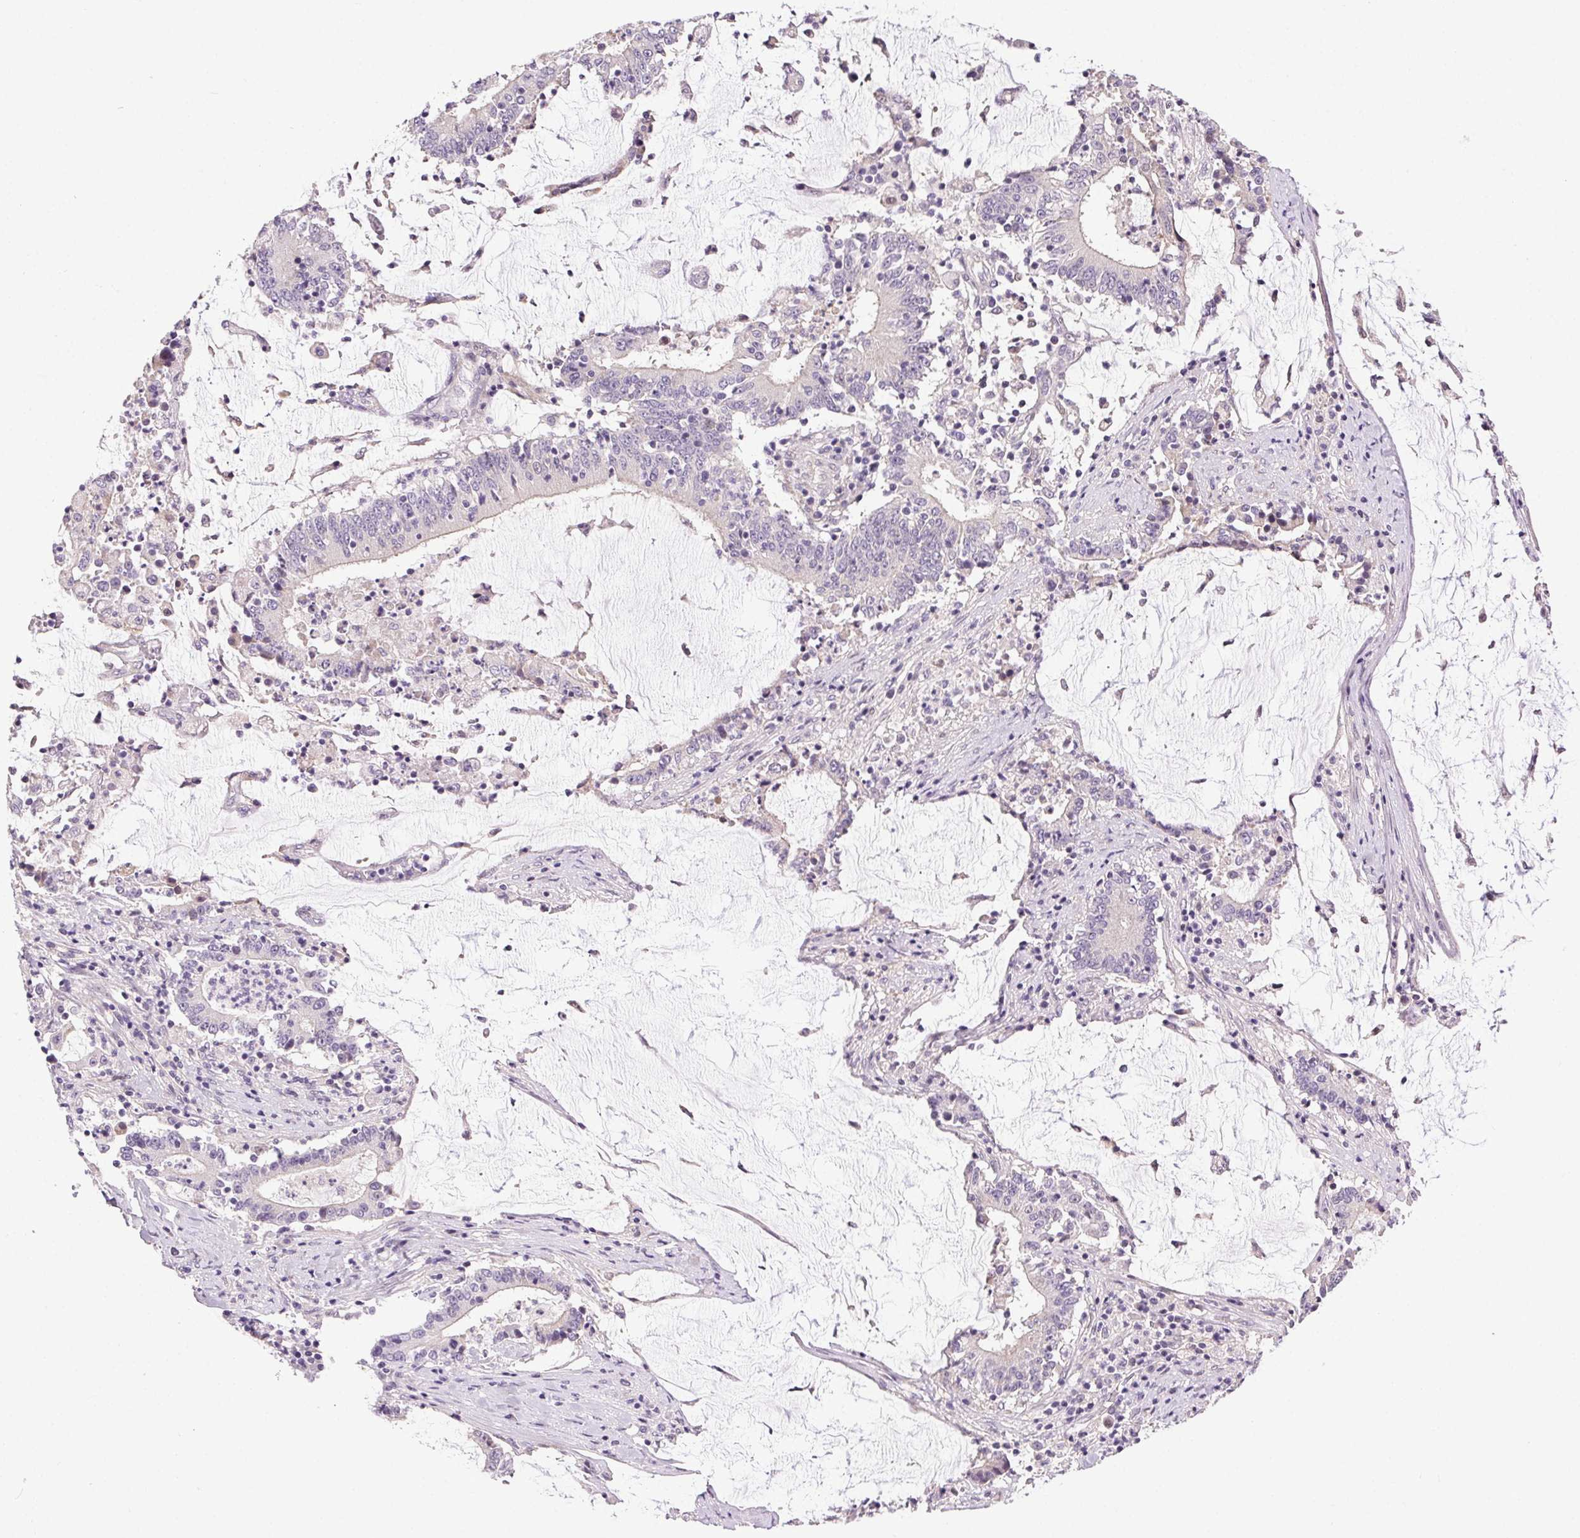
{"staining": {"intensity": "negative", "quantity": "none", "location": "none"}, "tissue": "stomach cancer", "cell_type": "Tumor cells", "image_type": "cancer", "snomed": [{"axis": "morphology", "description": "Adenocarcinoma, NOS"}, {"axis": "topography", "description": "Stomach, upper"}], "caption": "Immunohistochemistry (IHC) micrograph of stomach cancer stained for a protein (brown), which reveals no expression in tumor cells.", "gene": "SYT11", "patient": {"sex": "male", "age": 68}}